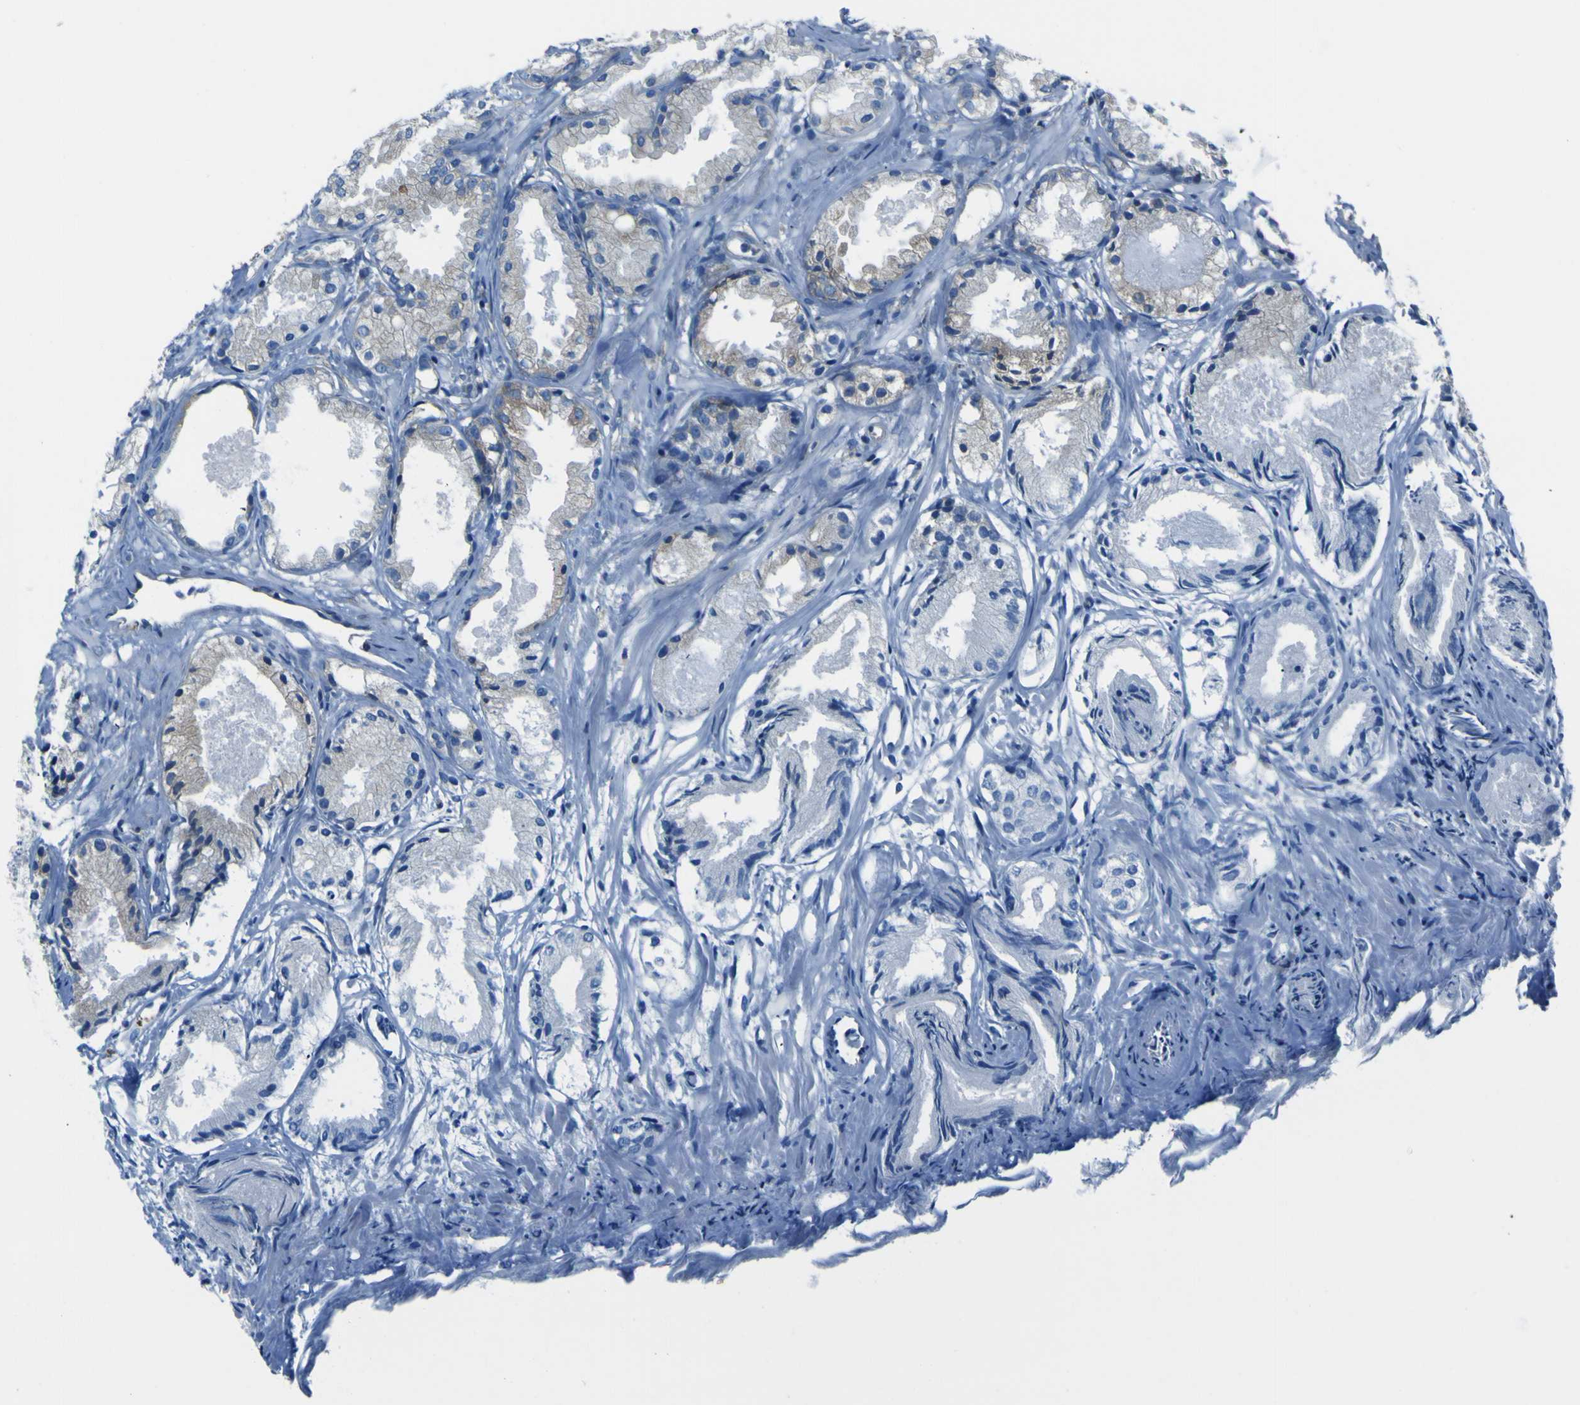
{"staining": {"intensity": "moderate", "quantity": "<25%", "location": "cytoplasmic/membranous"}, "tissue": "prostate cancer", "cell_type": "Tumor cells", "image_type": "cancer", "snomed": [{"axis": "morphology", "description": "Adenocarcinoma, Low grade"}, {"axis": "topography", "description": "Prostate"}], "caption": "Prostate low-grade adenocarcinoma tissue exhibits moderate cytoplasmic/membranous staining in about <25% of tumor cells", "gene": "STIM1", "patient": {"sex": "male", "age": 72}}